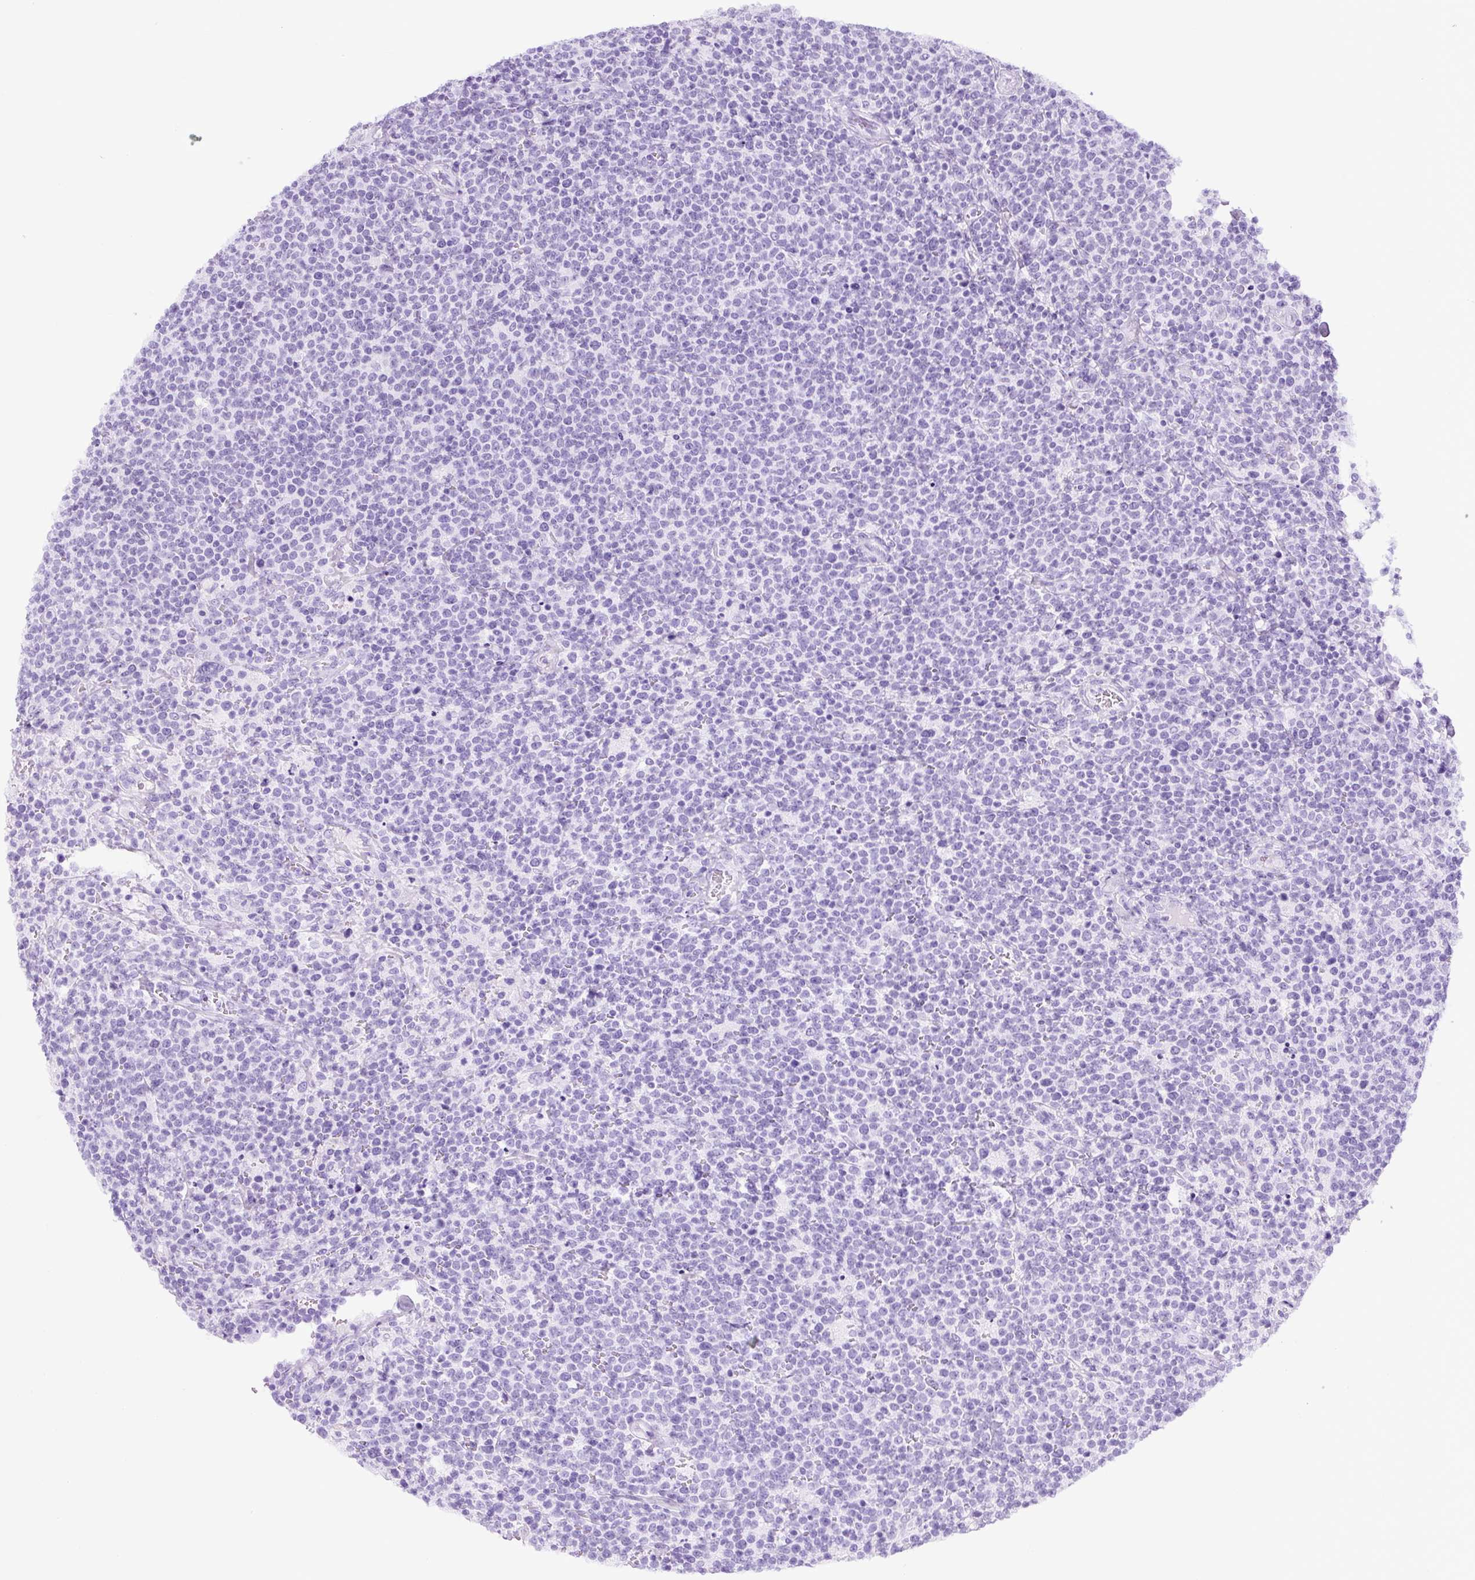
{"staining": {"intensity": "negative", "quantity": "none", "location": "none"}, "tissue": "lymphoma", "cell_type": "Tumor cells", "image_type": "cancer", "snomed": [{"axis": "morphology", "description": "Malignant lymphoma, non-Hodgkin's type, High grade"}, {"axis": "topography", "description": "Lymph node"}], "caption": "Tumor cells are negative for brown protein staining in lymphoma.", "gene": "RNF212B", "patient": {"sex": "male", "age": 61}}